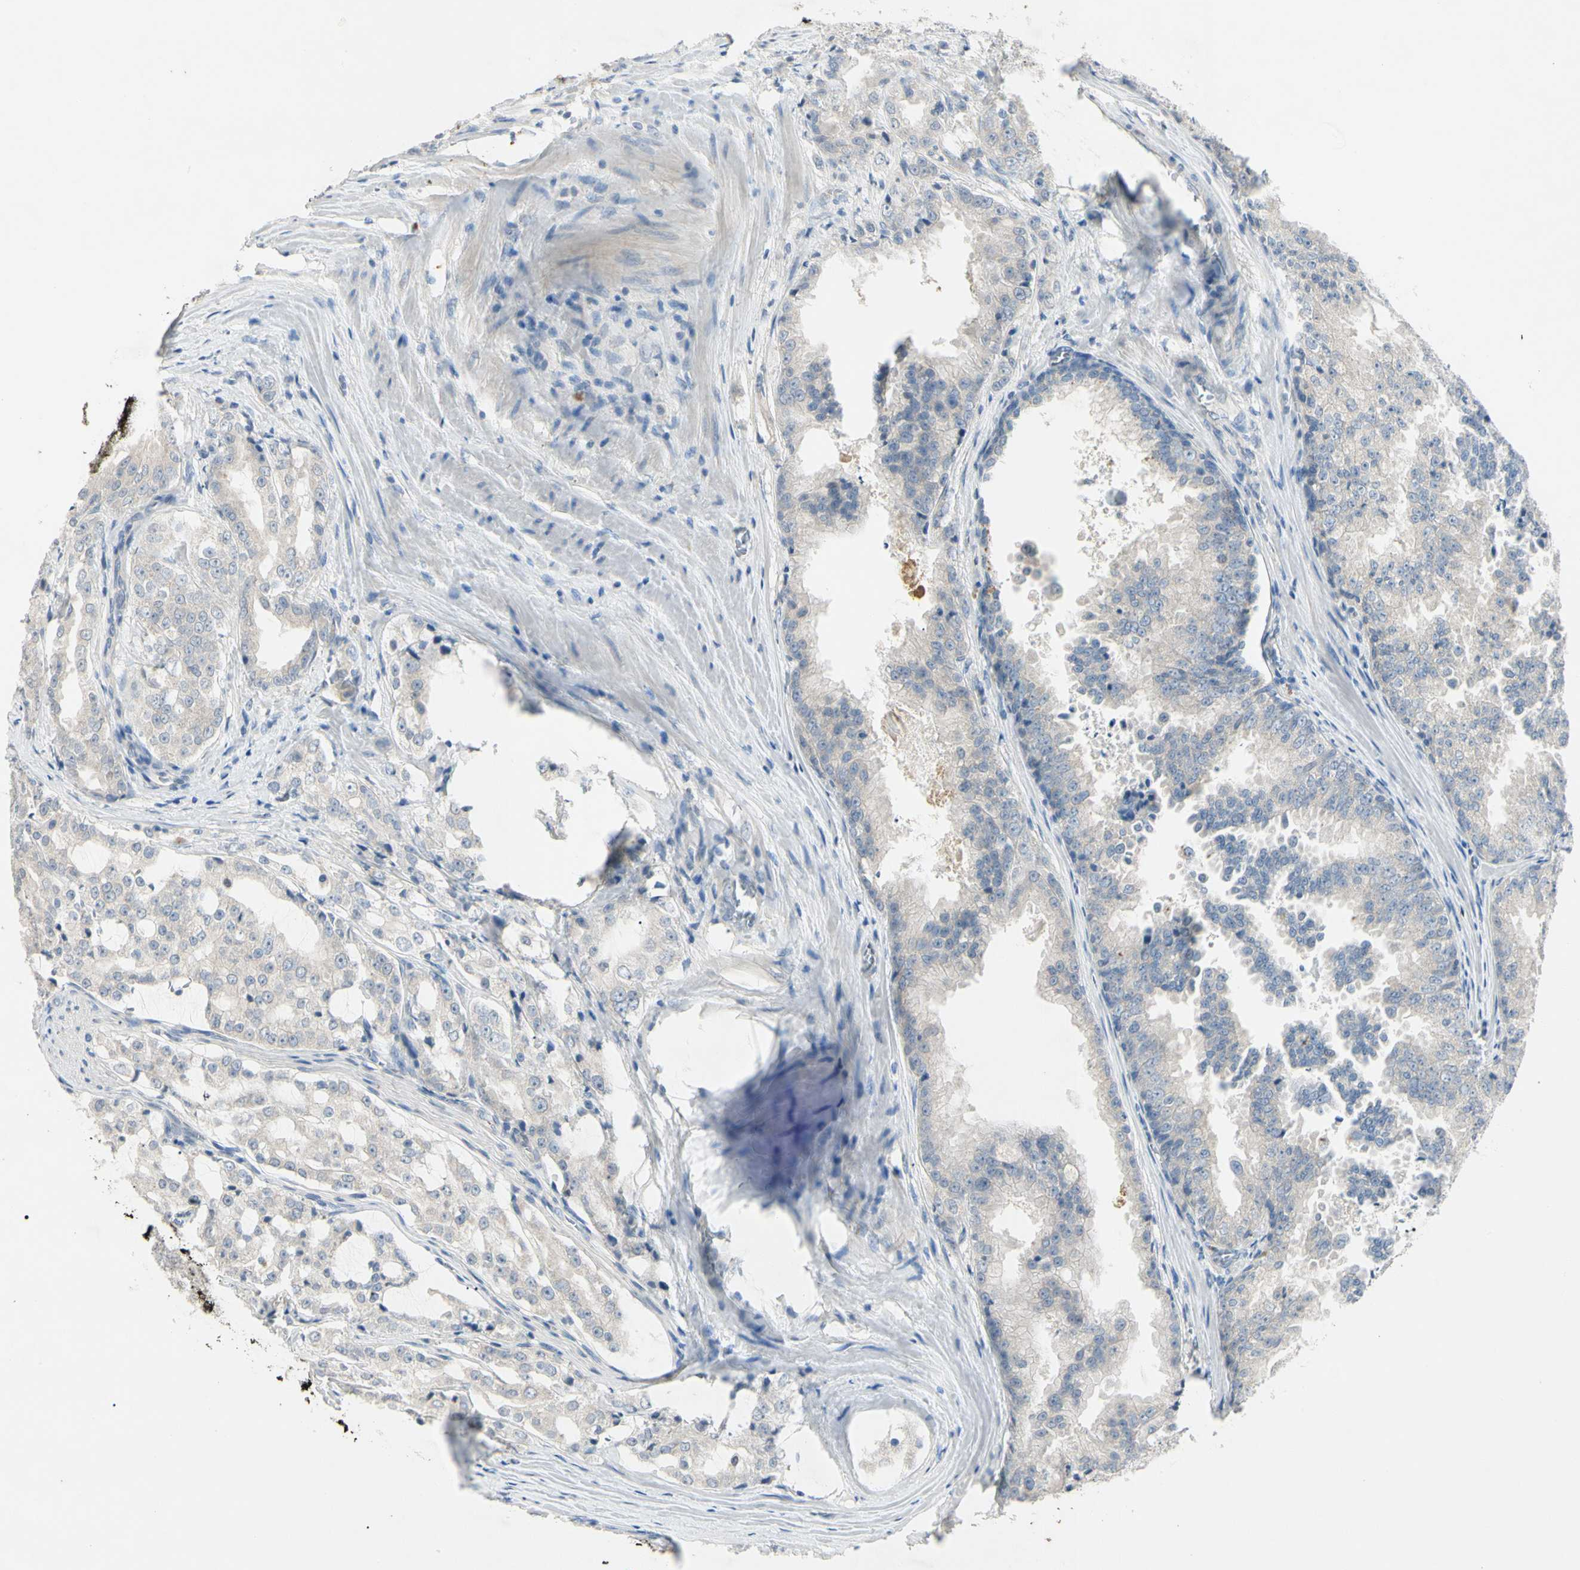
{"staining": {"intensity": "negative", "quantity": "none", "location": "none"}, "tissue": "prostate cancer", "cell_type": "Tumor cells", "image_type": "cancer", "snomed": [{"axis": "morphology", "description": "Adenocarcinoma, High grade"}, {"axis": "topography", "description": "Prostate"}], "caption": "IHC image of neoplastic tissue: prostate cancer (high-grade adenocarcinoma) stained with DAB displays no significant protein positivity in tumor cells. (DAB immunohistochemistry visualized using brightfield microscopy, high magnification).", "gene": "PRSS21", "patient": {"sex": "male", "age": 73}}